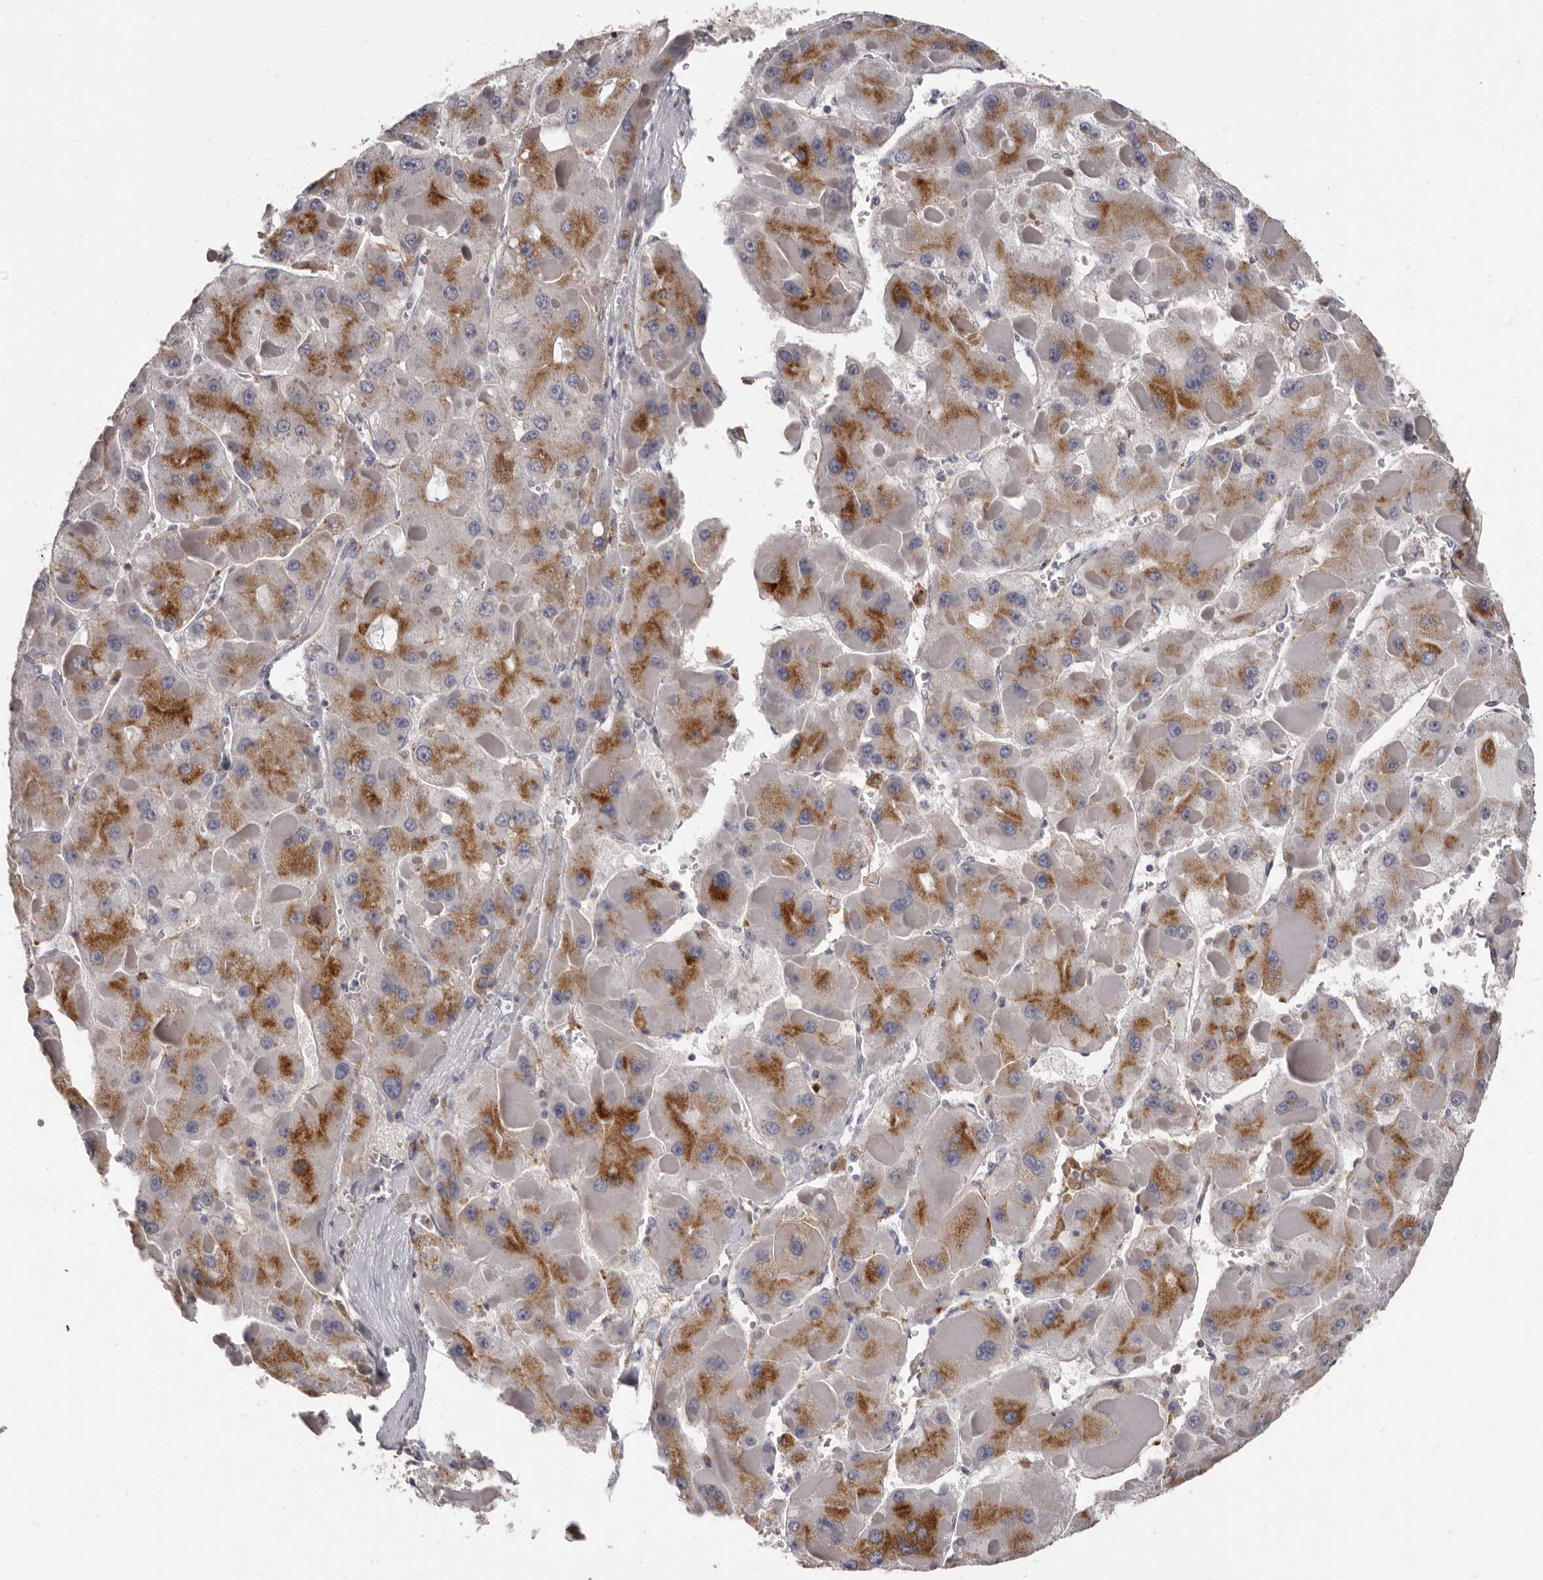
{"staining": {"intensity": "moderate", "quantity": ">75%", "location": "cytoplasmic/membranous"}, "tissue": "liver cancer", "cell_type": "Tumor cells", "image_type": "cancer", "snomed": [{"axis": "morphology", "description": "Carcinoma, Hepatocellular, NOS"}, {"axis": "topography", "description": "Liver"}], "caption": "Protein staining of liver cancer (hepatocellular carcinoma) tissue shows moderate cytoplasmic/membranous staining in approximately >75% of tumor cells.", "gene": "PI4K2A", "patient": {"sex": "female", "age": 73}}